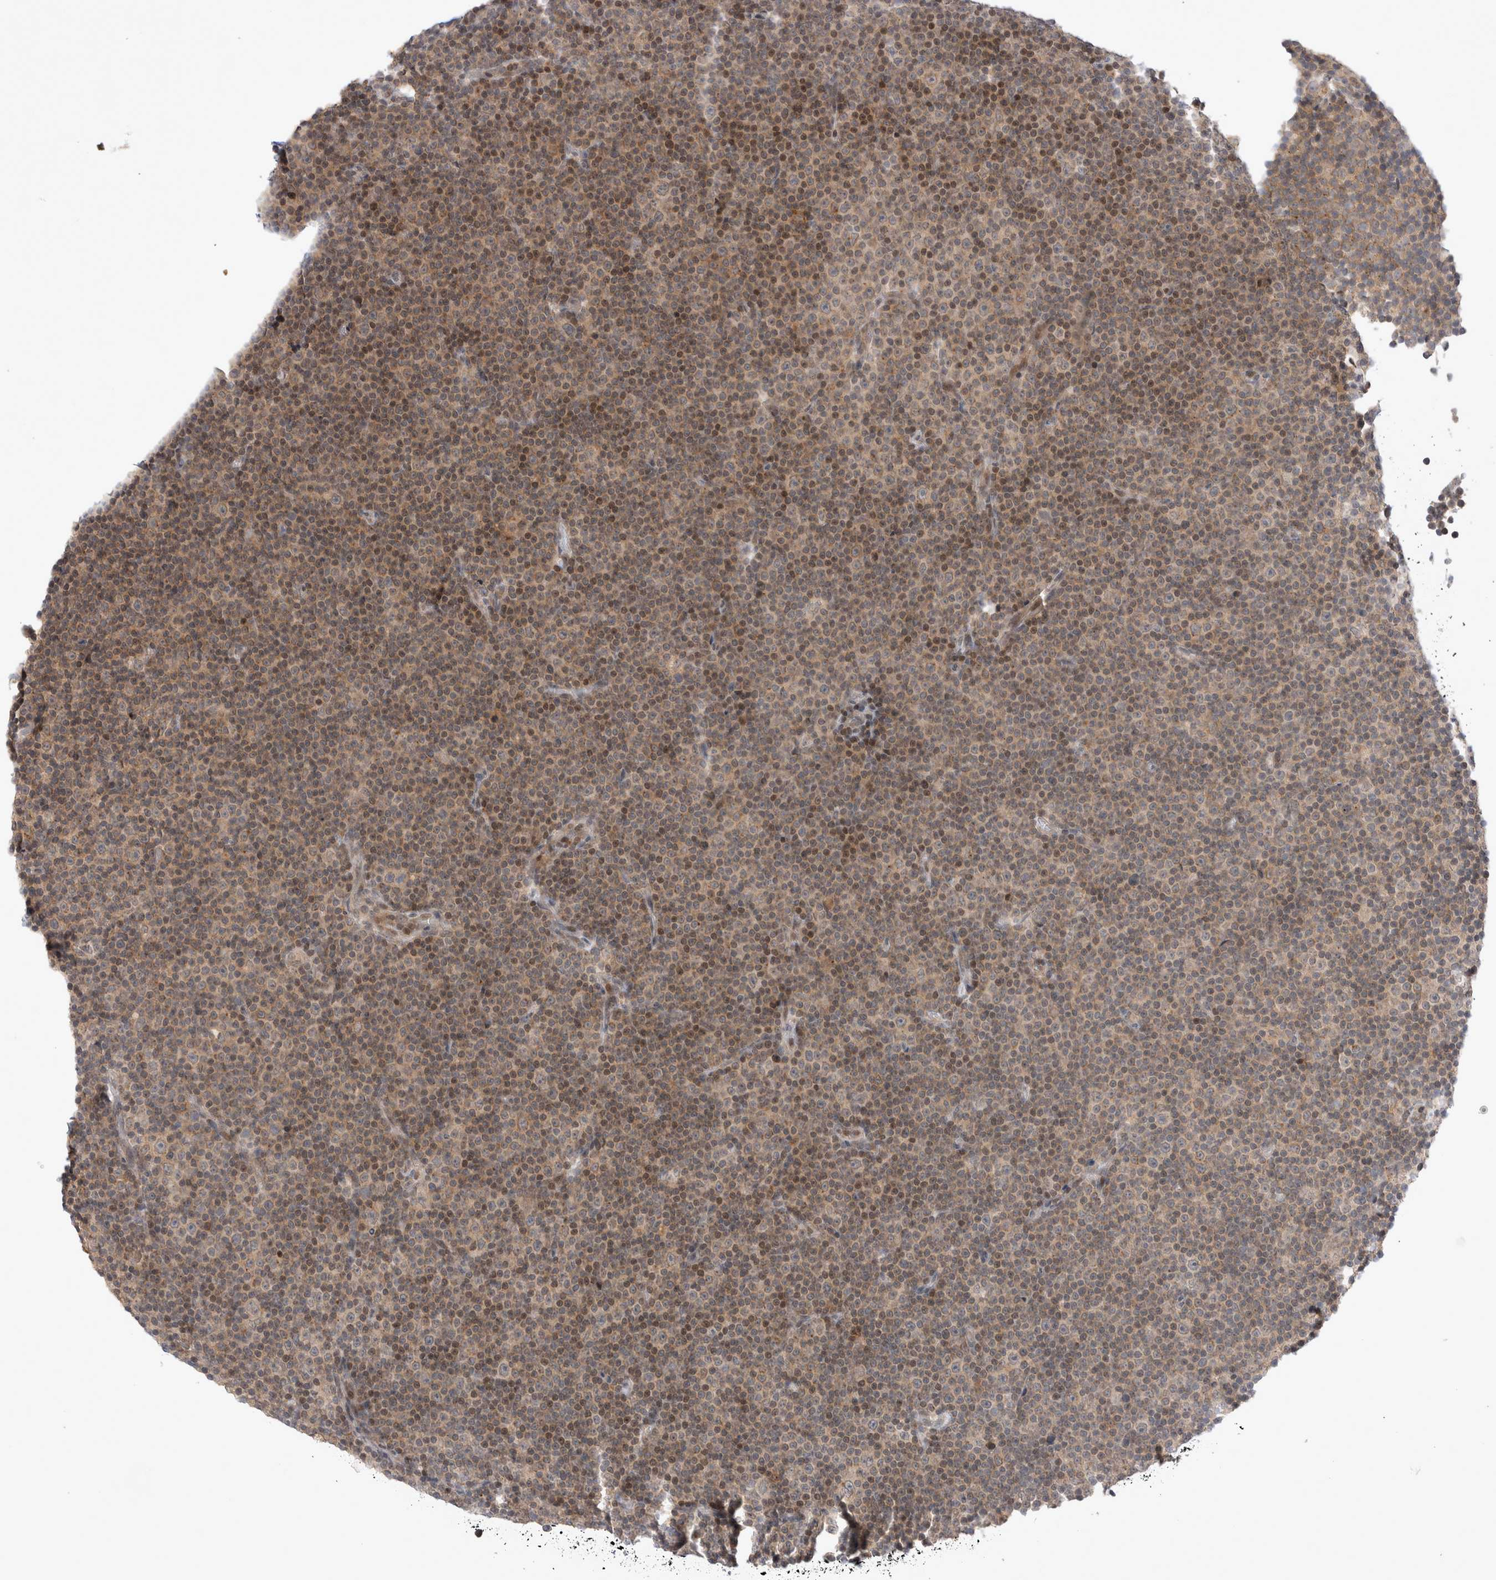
{"staining": {"intensity": "weak", "quantity": "25%-75%", "location": "cytoplasmic/membranous"}, "tissue": "lymphoma", "cell_type": "Tumor cells", "image_type": "cancer", "snomed": [{"axis": "morphology", "description": "Malignant lymphoma, non-Hodgkin's type, Low grade"}, {"axis": "topography", "description": "Lymph node"}], "caption": "The immunohistochemical stain labels weak cytoplasmic/membranous staining in tumor cells of low-grade malignant lymphoma, non-Hodgkin's type tissue.", "gene": "PLEKHM1", "patient": {"sex": "female", "age": 67}}